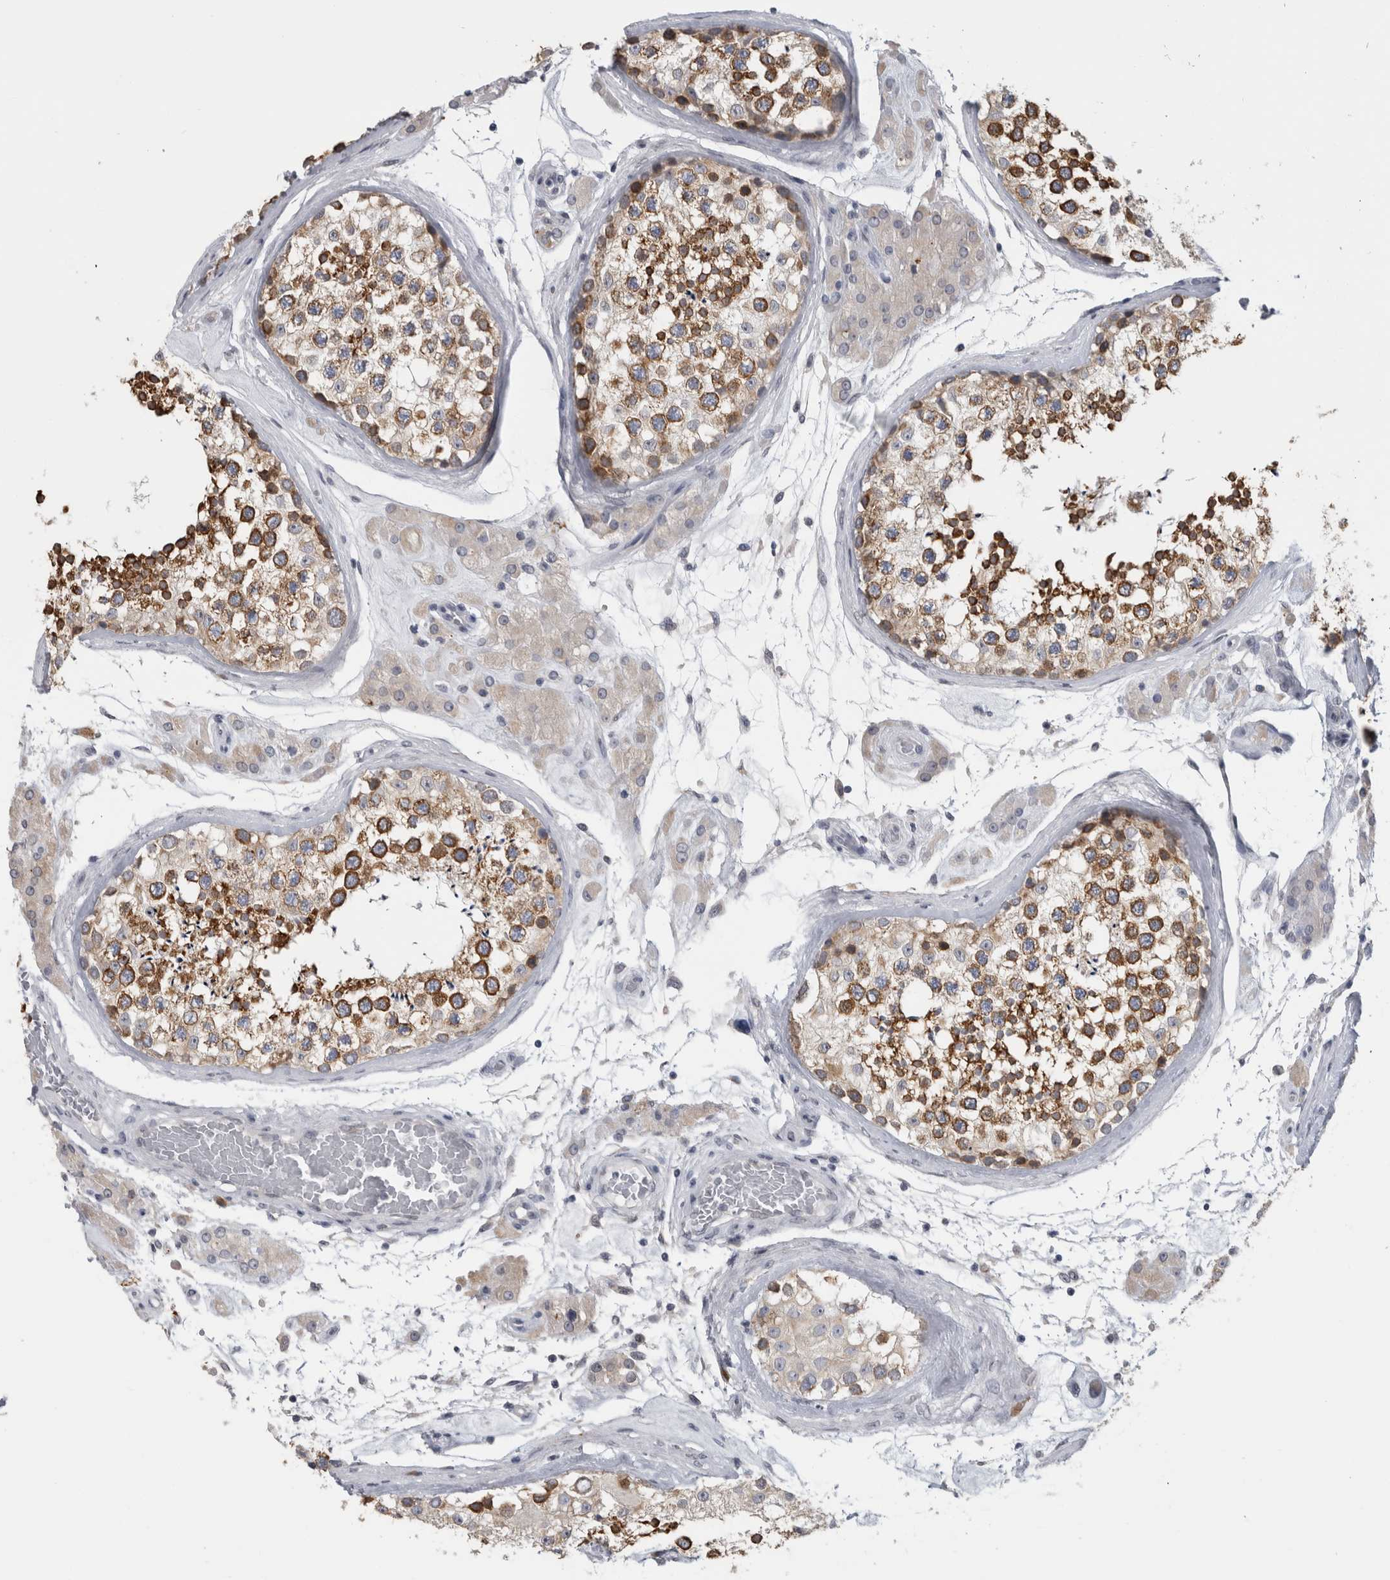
{"staining": {"intensity": "strong", "quantity": ">75%", "location": "cytoplasmic/membranous"}, "tissue": "testis", "cell_type": "Cells in seminiferous ducts", "image_type": "normal", "snomed": [{"axis": "morphology", "description": "Normal tissue, NOS"}, {"axis": "topography", "description": "Testis"}], "caption": "Protein analysis of benign testis demonstrates strong cytoplasmic/membranous expression in approximately >75% of cells in seminiferous ducts. Using DAB (3,3'-diaminobenzidine) (brown) and hematoxylin (blue) stains, captured at high magnification using brightfield microscopy.", "gene": "TMEM242", "patient": {"sex": "male", "age": 46}}